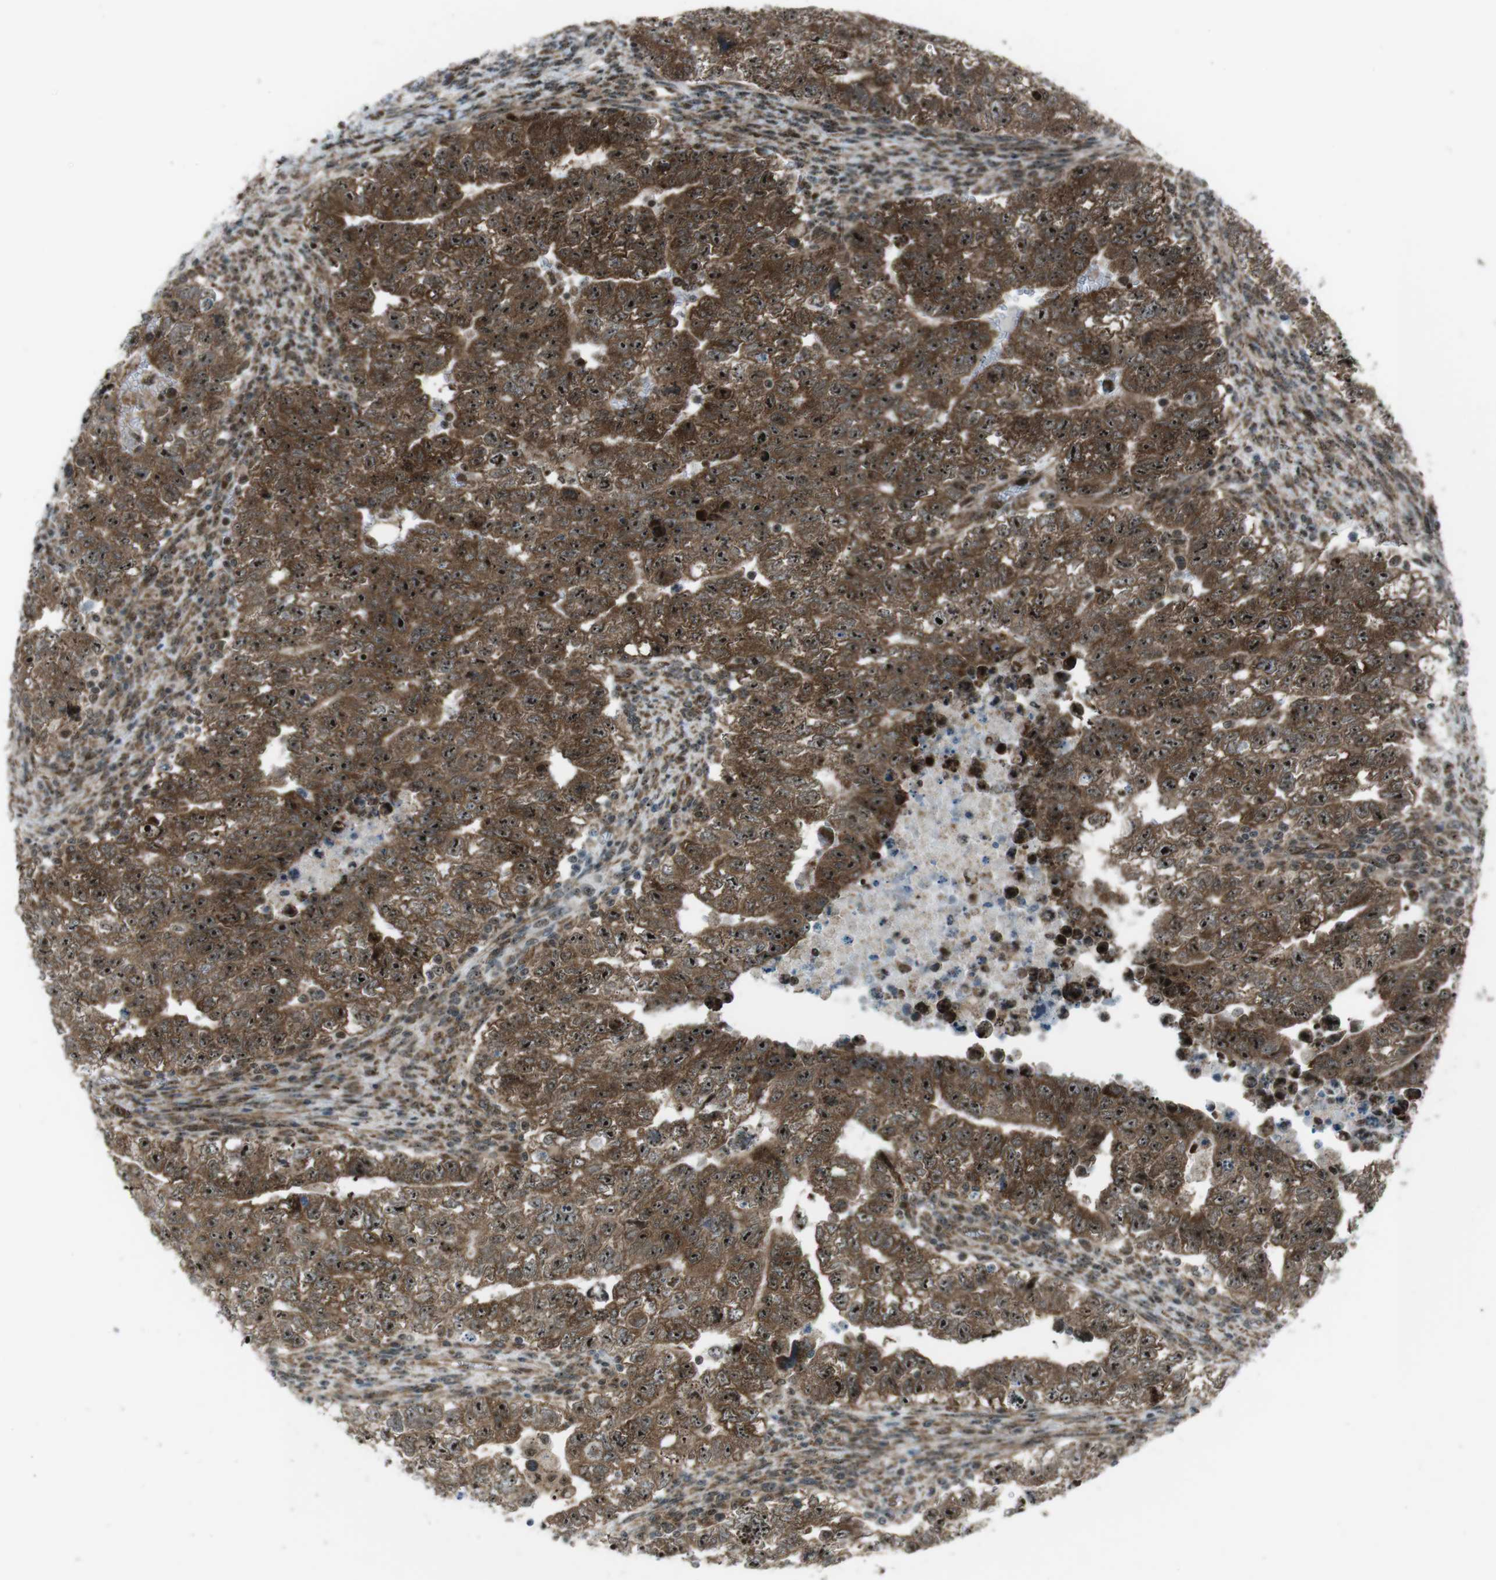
{"staining": {"intensity": "strong", "quantity": ">75%", "location": "cytoplasmic/membranous,nuclear"}, "tissue": "testis cancer", "cell_type": "Tumor cells", "image_type": "cancer", "snomed": [{"axis": "morphology", "description": "Seminoma, NOS"}, {"axis": "morphology", "description": "Carcinoma, Embryonal, NOS"}, {"axis": "topography", "description": "Testis"}], "caption": "Testis seminoma stained with a protein marker reveals strong staining in tumor cells.", "gene": "CSNK1D", "patient": {"sex": "male", "age": 38}}